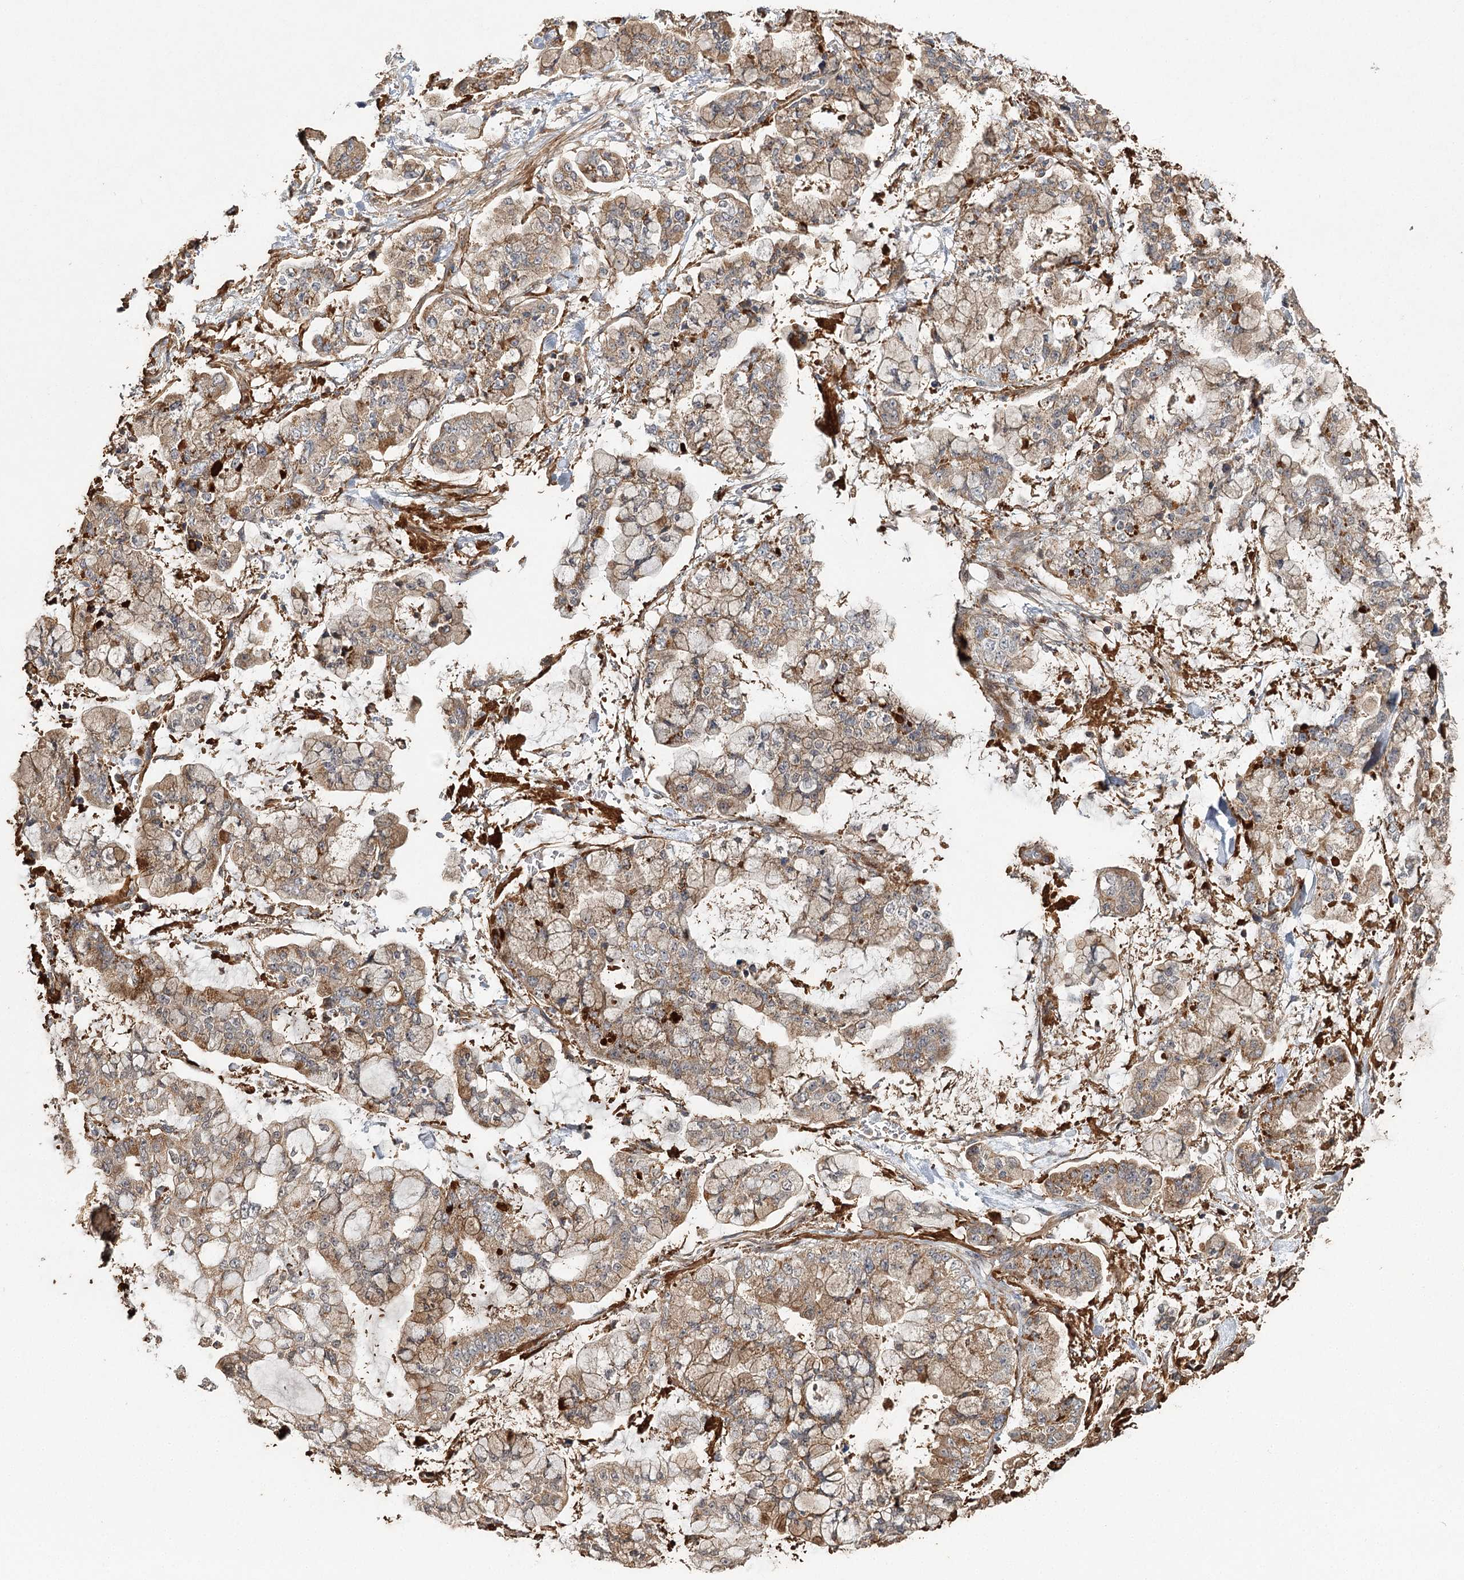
{"staining": {"intensity": "moderate", "quantity": ">75%", "location": "cytoplasmic/membranous"}, "tissue": "stomach cancer", "cell_type": "Tumor cells", "image_type": "cancer", "snomed": [{"axis": "morphology", "description": "Normal tissue, NOS"}, {"axis": "morphology", "description": "Adenocarcinoma, NOS"}, {"axis": "topography", "description": "Stomach, upper"}, {"axis": "topography", "description": "Stomach"}], "caption": "Protein staining of stomach adenocarcinoma tissue exhibits moderate cytoplasmic/membranous positivity in about >75% of tumor cells. The staining was performed using DAB, with brown indicating positive protein expression. Nuclei are stained blue with hematoxylin.", "gene": "ZNRF3", "patient": {"sex": "male", "age": 76}}